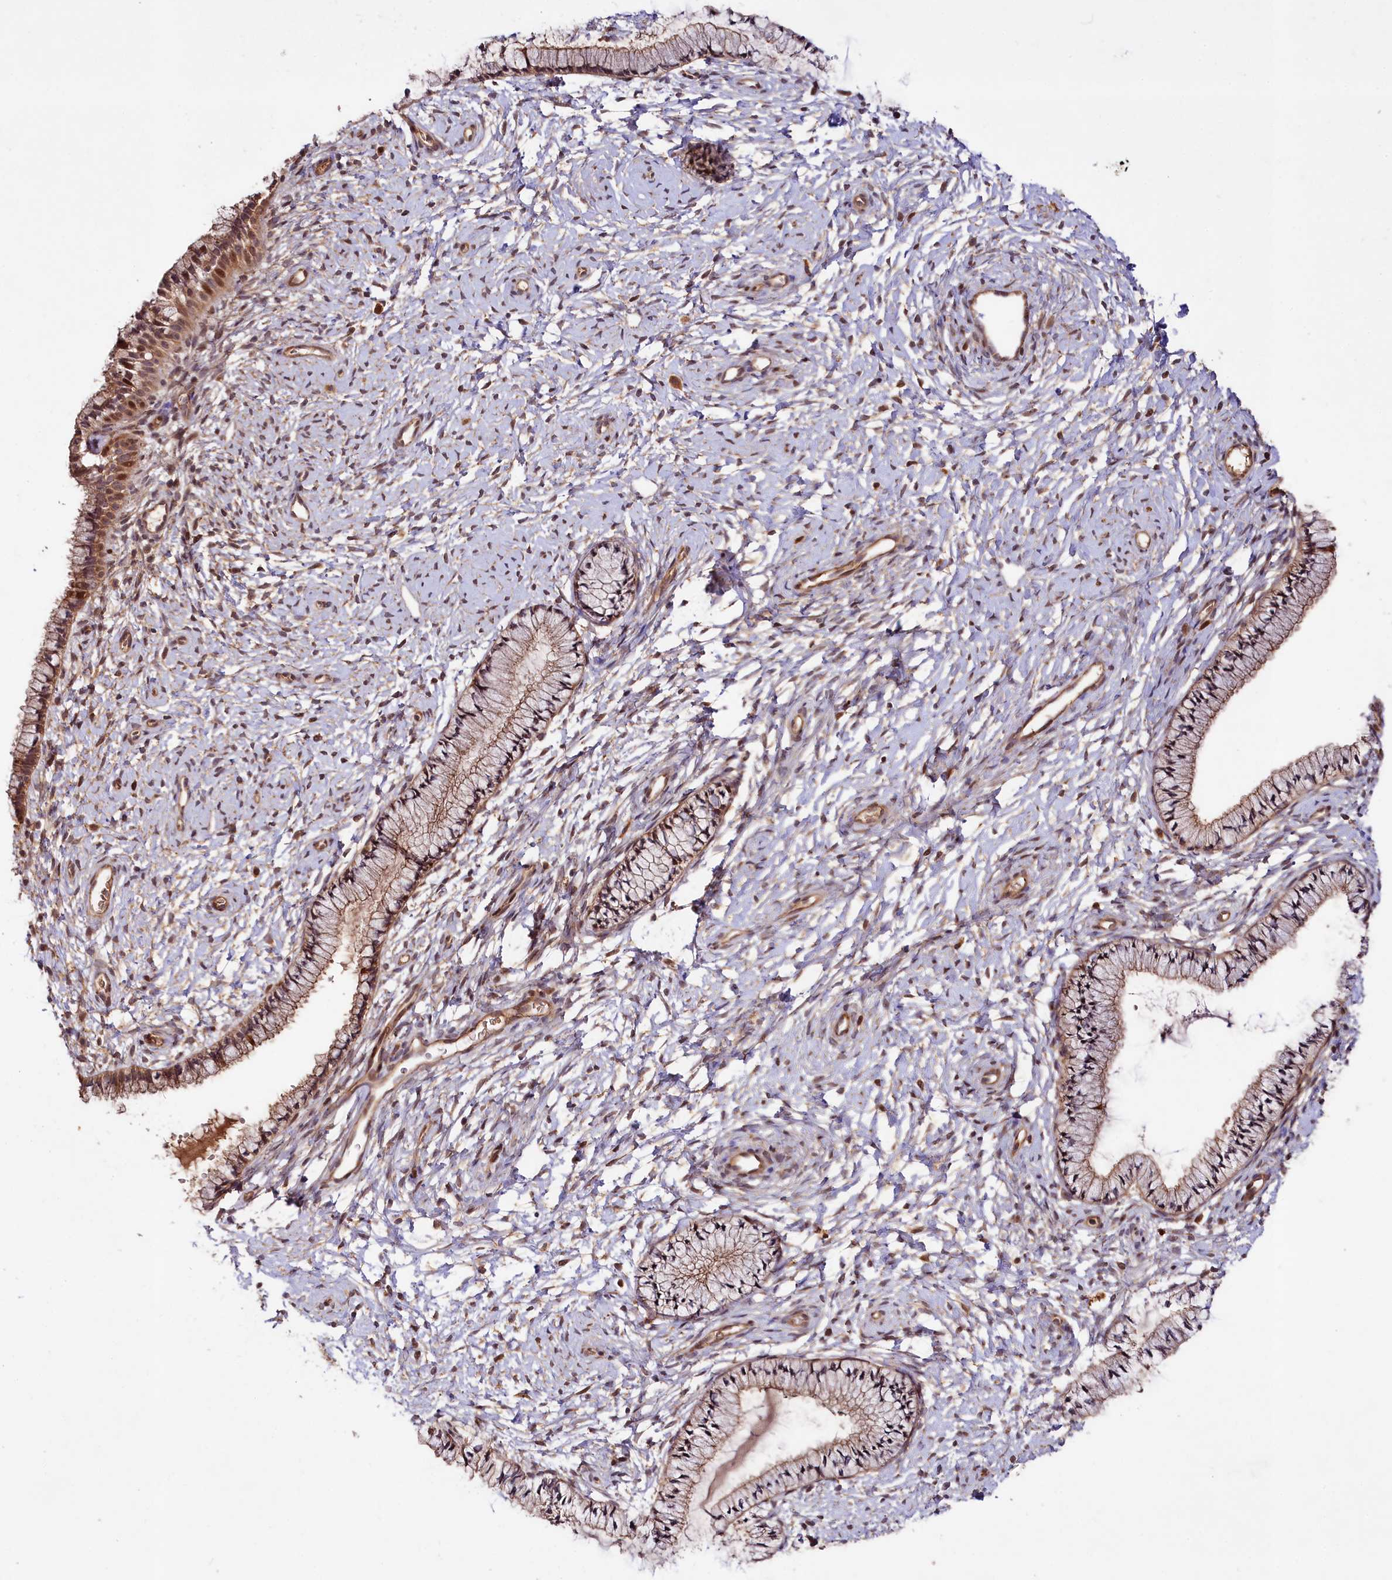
{"staining": {"intensity": "moderate", "quantity": "25%-75%", "location": "cytoplasmic/membranous,nuclear"}, "tissue": "cervix", "cell_type": "Glandular cells", "image_type": "normal", "snomed": [{"axis": "morphology", "description": "Normal tissue, NOS"}, {"axis": "topography", "description": "Cervix"}], "caption": "Immunohistochemistry histopathology image of normal cervix: human cervix stained using immunohistochemistry displays medium levels of moderate protein expression localized specifically in the cytoplasmic/membranous,nuclear of glandular cells, appearing as a cytoplasmic/membranous,nuclear brown color.", "gene": "NEDD1", "patient": {"sex": "female", "age": 33}}